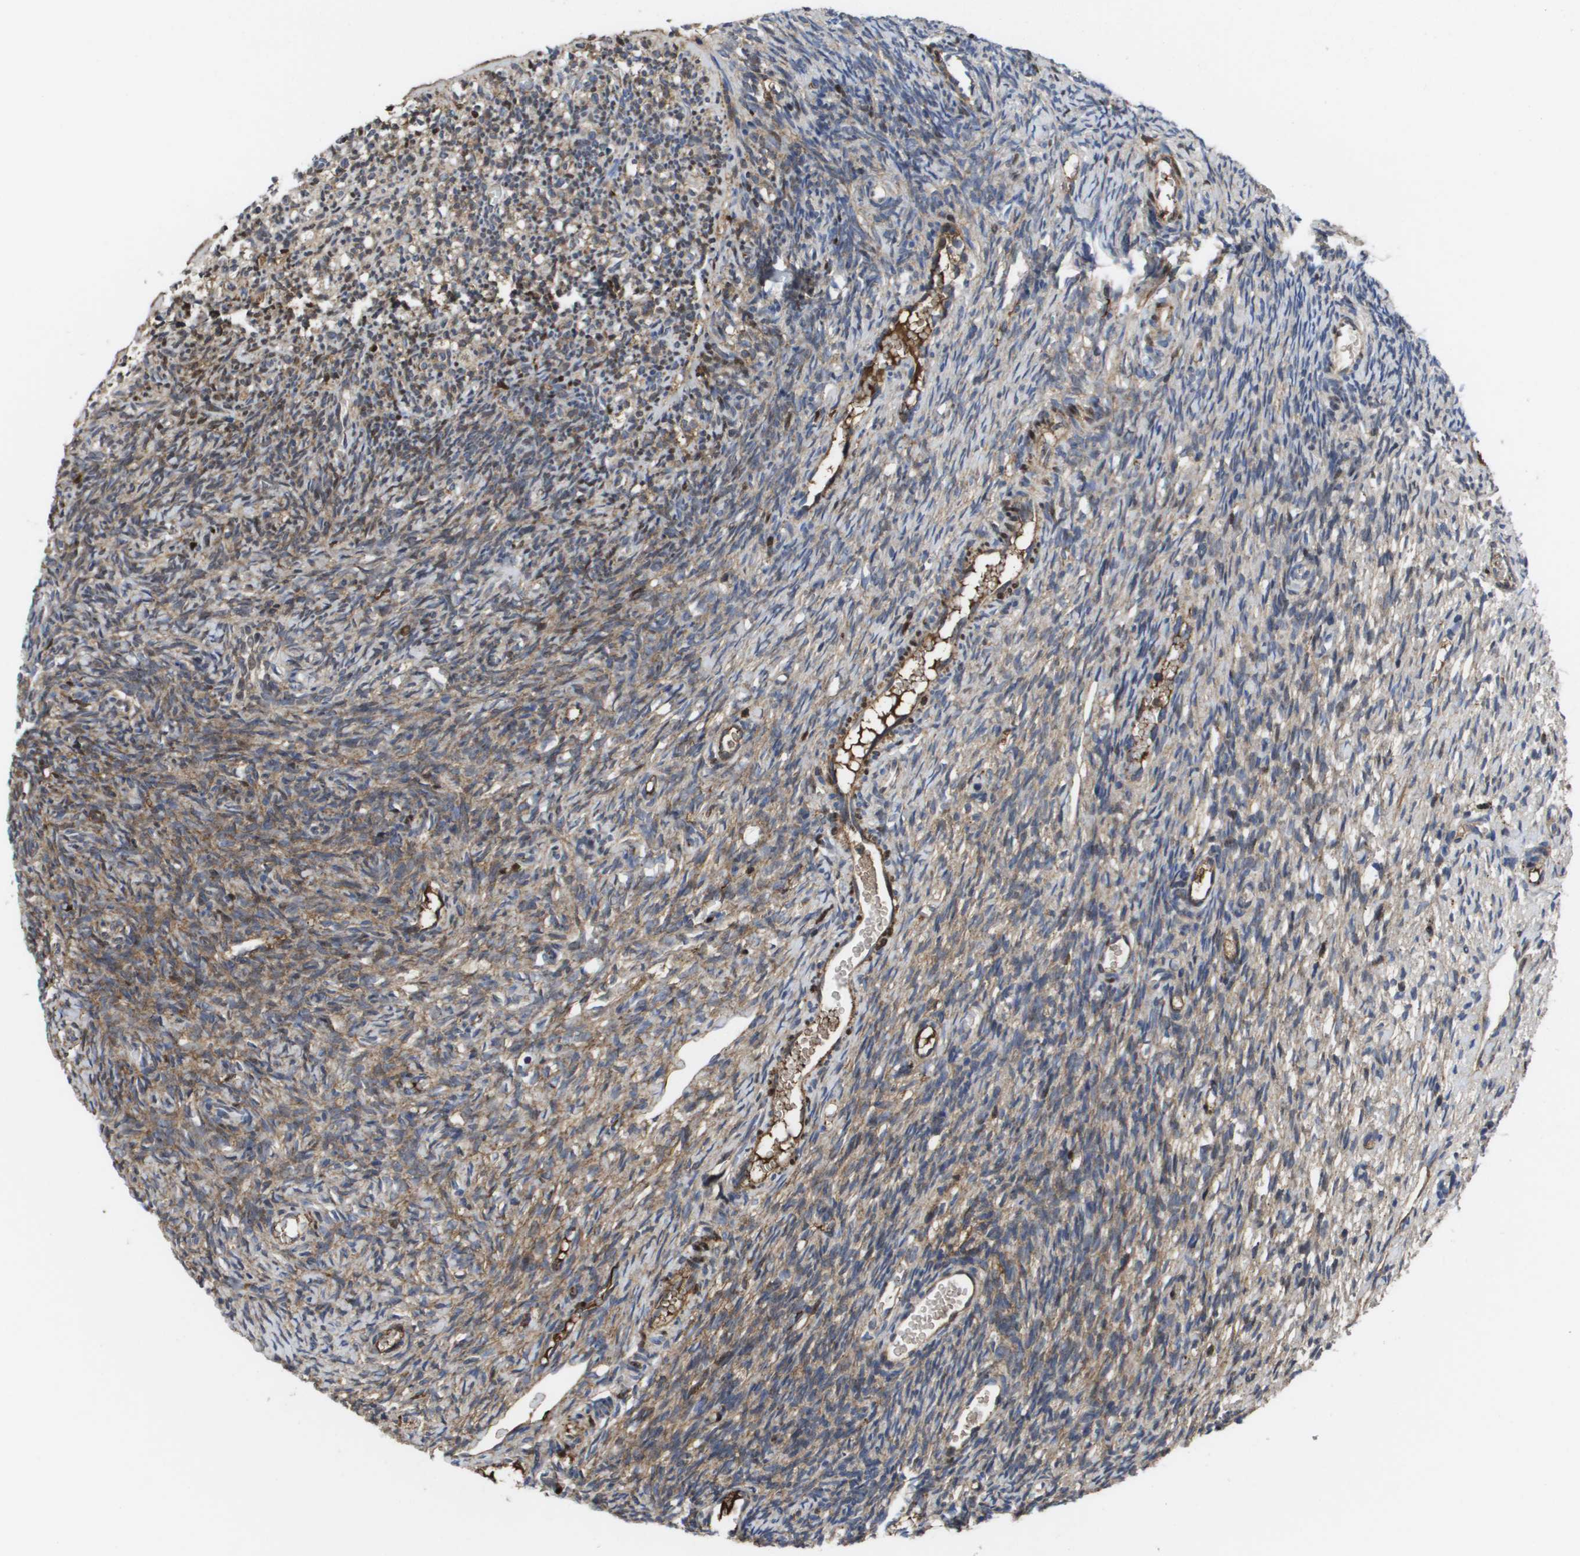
{"staining": {"intensity": "moderate", "quantity": ">75%", "location": "cytoplasmic/membranous"}, "tissue": "ovary", "cell_type": "Ovarian stroma cells", "image_type": "normal", "snomed": [{"axis": "morphology", "description": "Normal tissue, NOS"}, {"axis": "topography", "description": "Ovary"}], "caption": "Benign ovary displays moderate cytoplasmic/membranous positivity in approximately >75% of ovarian stroma cells (IHC, brightfield microscopy, high magnification)..", "gene": "SERPINC1", "patient": {"sex": "female", "age": 35}}